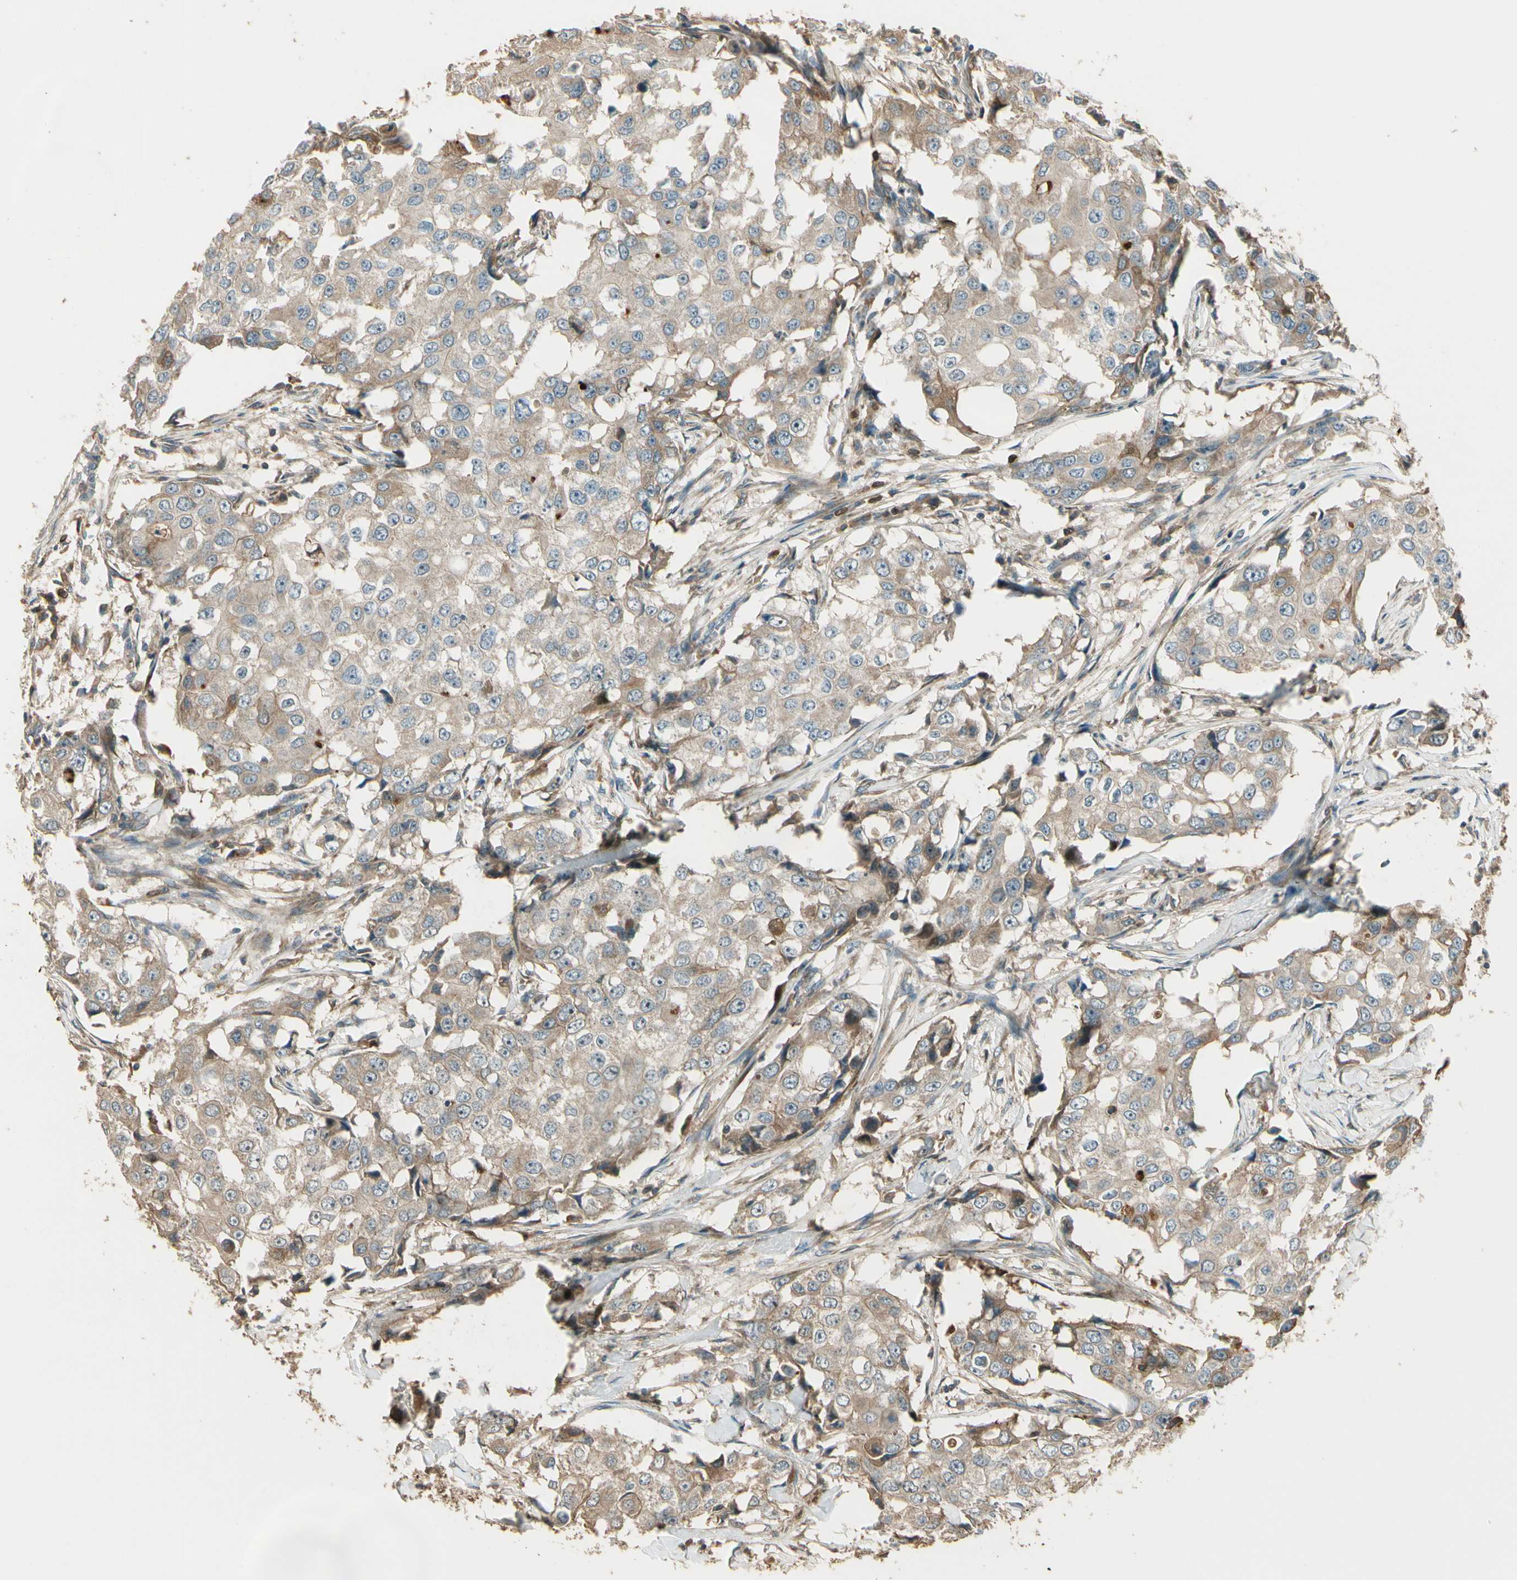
{"staining": {"intensity": "weak", "quantity": ">75%", "location": "cytoplasmic/membranous"}, "tissue": "breast cancer", "cell_type": "Tumor cells", "image_type": "cancer", "snomed": [{"axis": "morphology", "description": "Duct carcinoma"}, {"axis": "topography", "description": "Breast"}], "caption": "Breast cancer tissue reveals weak cytoplasmic/membranous expression in about >75% of tumor cells", "gene": "STX11", "patient": {"sex": "female", "age": 27}}